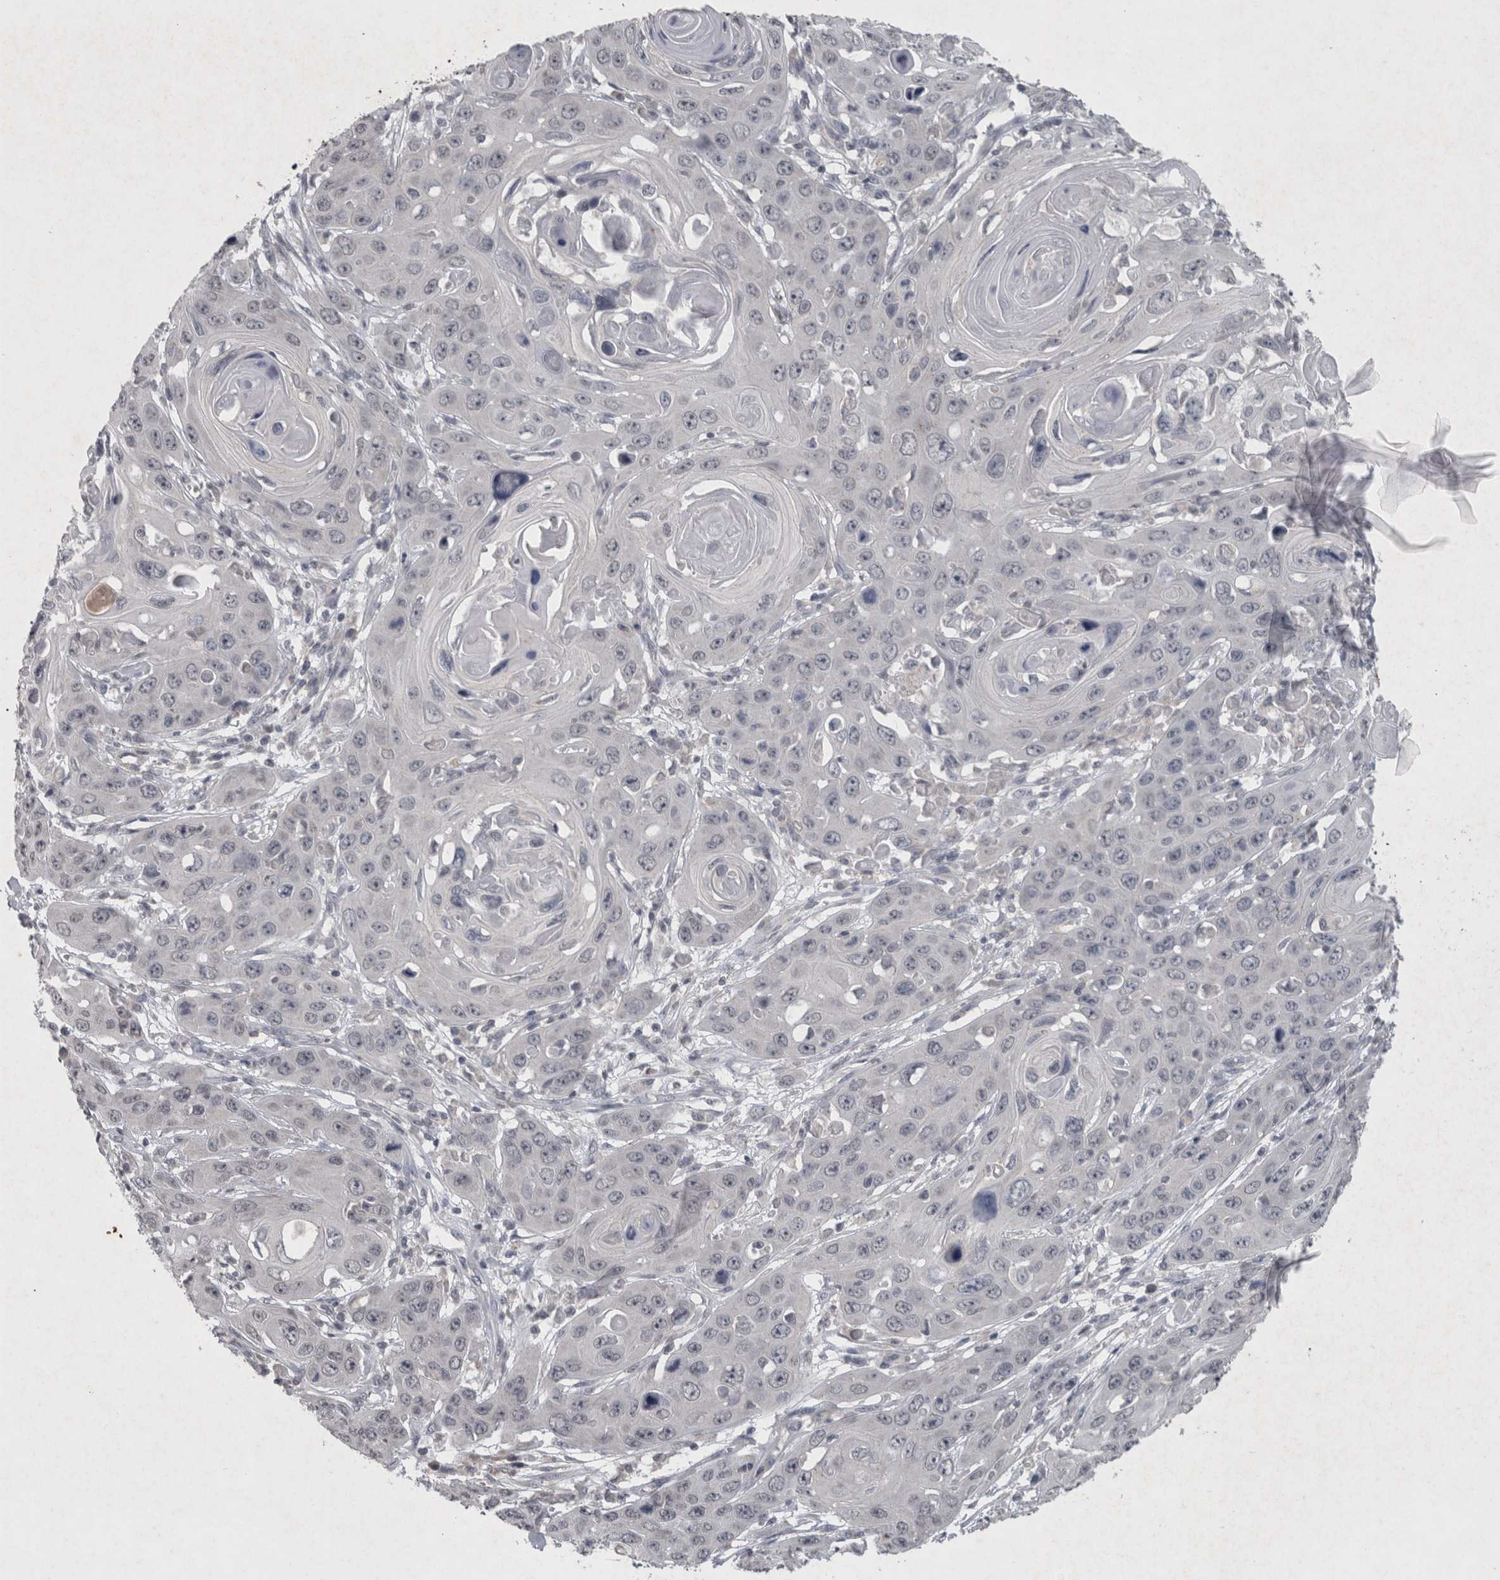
{"staining": {"intensity": "negative", "quantity": "none", "location": "none"}, "tissue": "skin cancer", "cell_type": "Tumor cells", "image_type": "cancer", "snomed": [{"axis": "morphology", "description": "Squamous cell carcinoma, NOS"}, {"axis": "topography", "description": "Skin"}], "caption": "IHC of skin squamous cell carcinoma exhibits no positivity in tumor cells.", "gene": "WNT7A", "patient": {"sex": "male", "age": 55}}